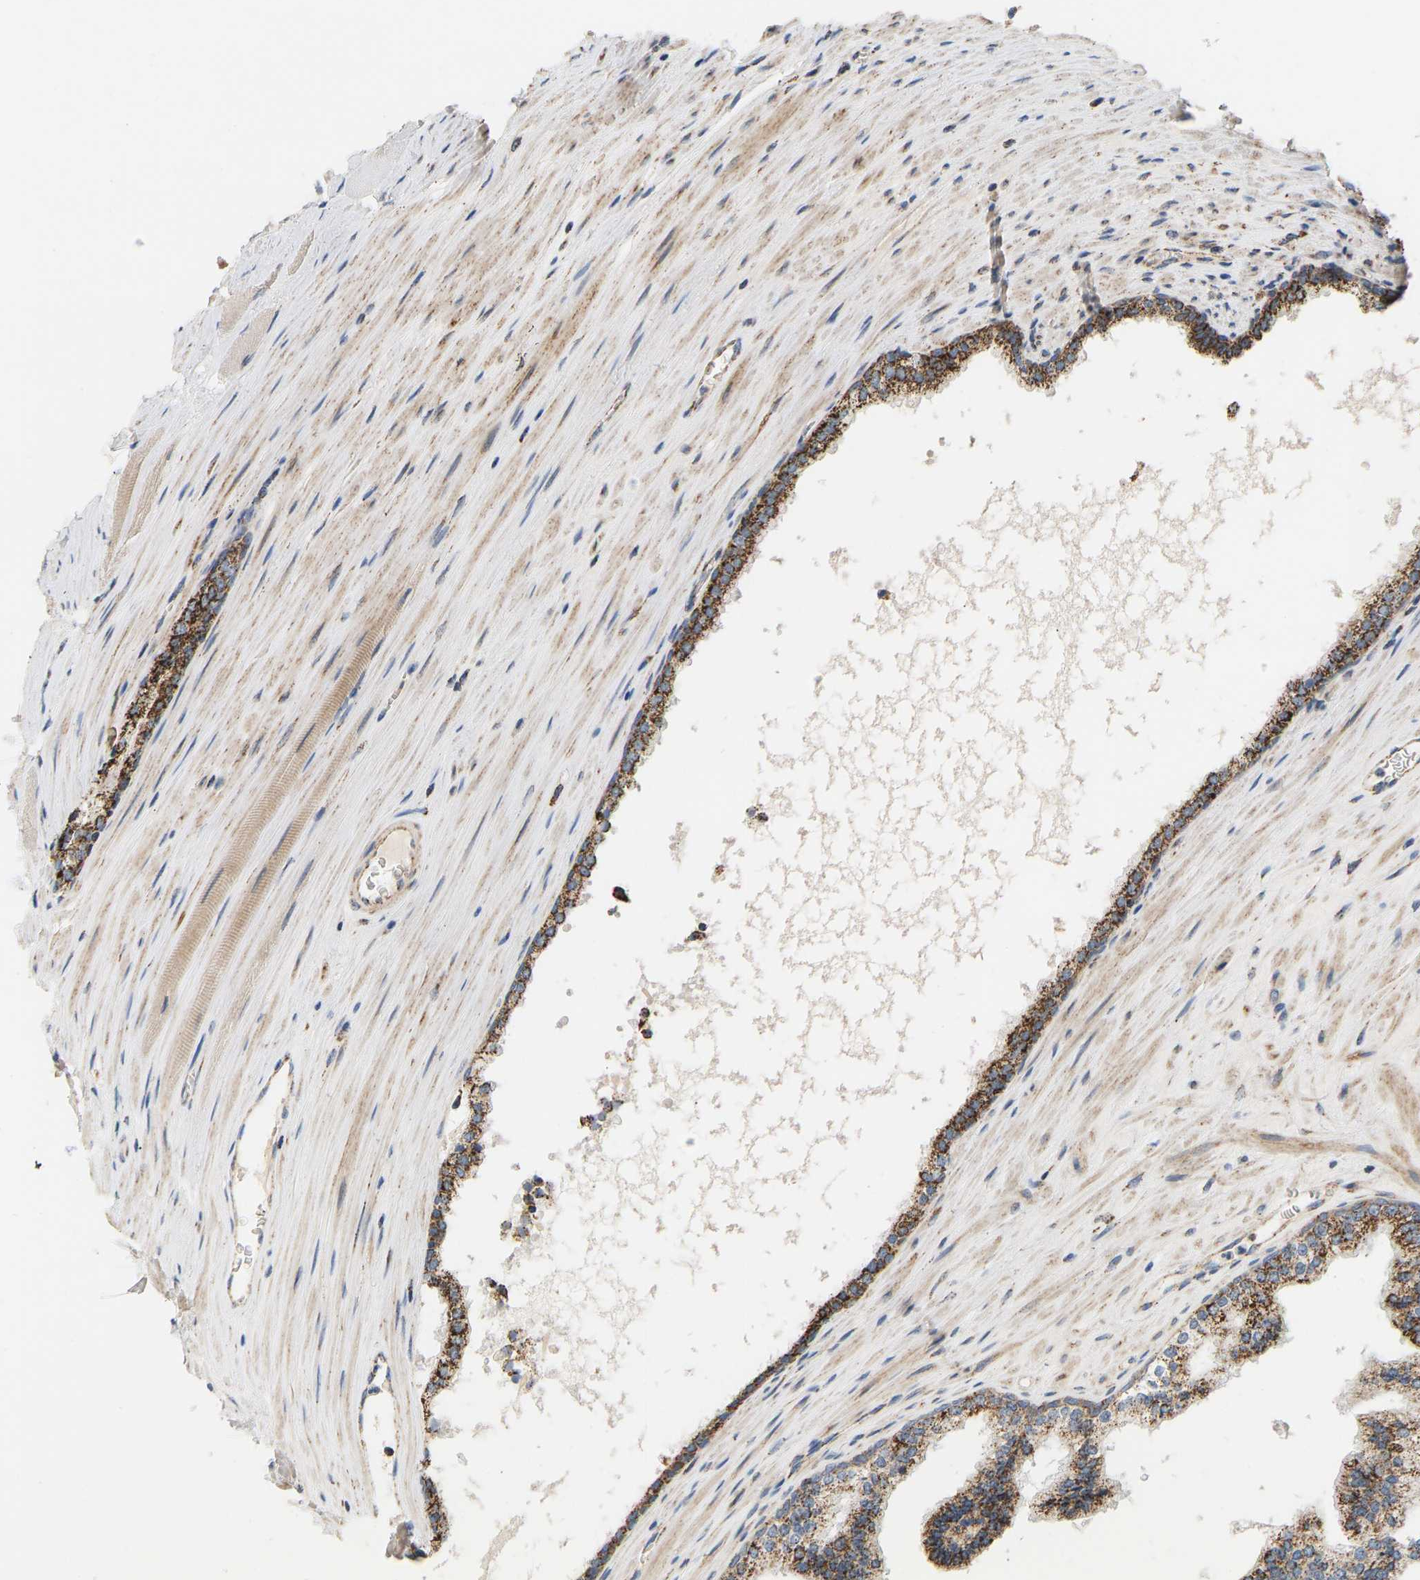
{"staining": {"intensity": "strong", "quantity": ">75%", "location": "cytoplasmic/membranous"}, "tissue": "prostate cancer", "cell_type": "Tumor cells", "image_type": "cancer", "snomed": [{"axis": "morphology", "description": "Adenocarcinoma, Low grade"}, {"axis": "topography", "description": "Prostate"}], "caption": "This is an image of immunohistochemistry staining of prostate cancer, which shows strong positivity in the cytoplasmic/membranous of tumor cells.", "gene": "GPSM2", "patient": {"sex": "male", "age": 70}}